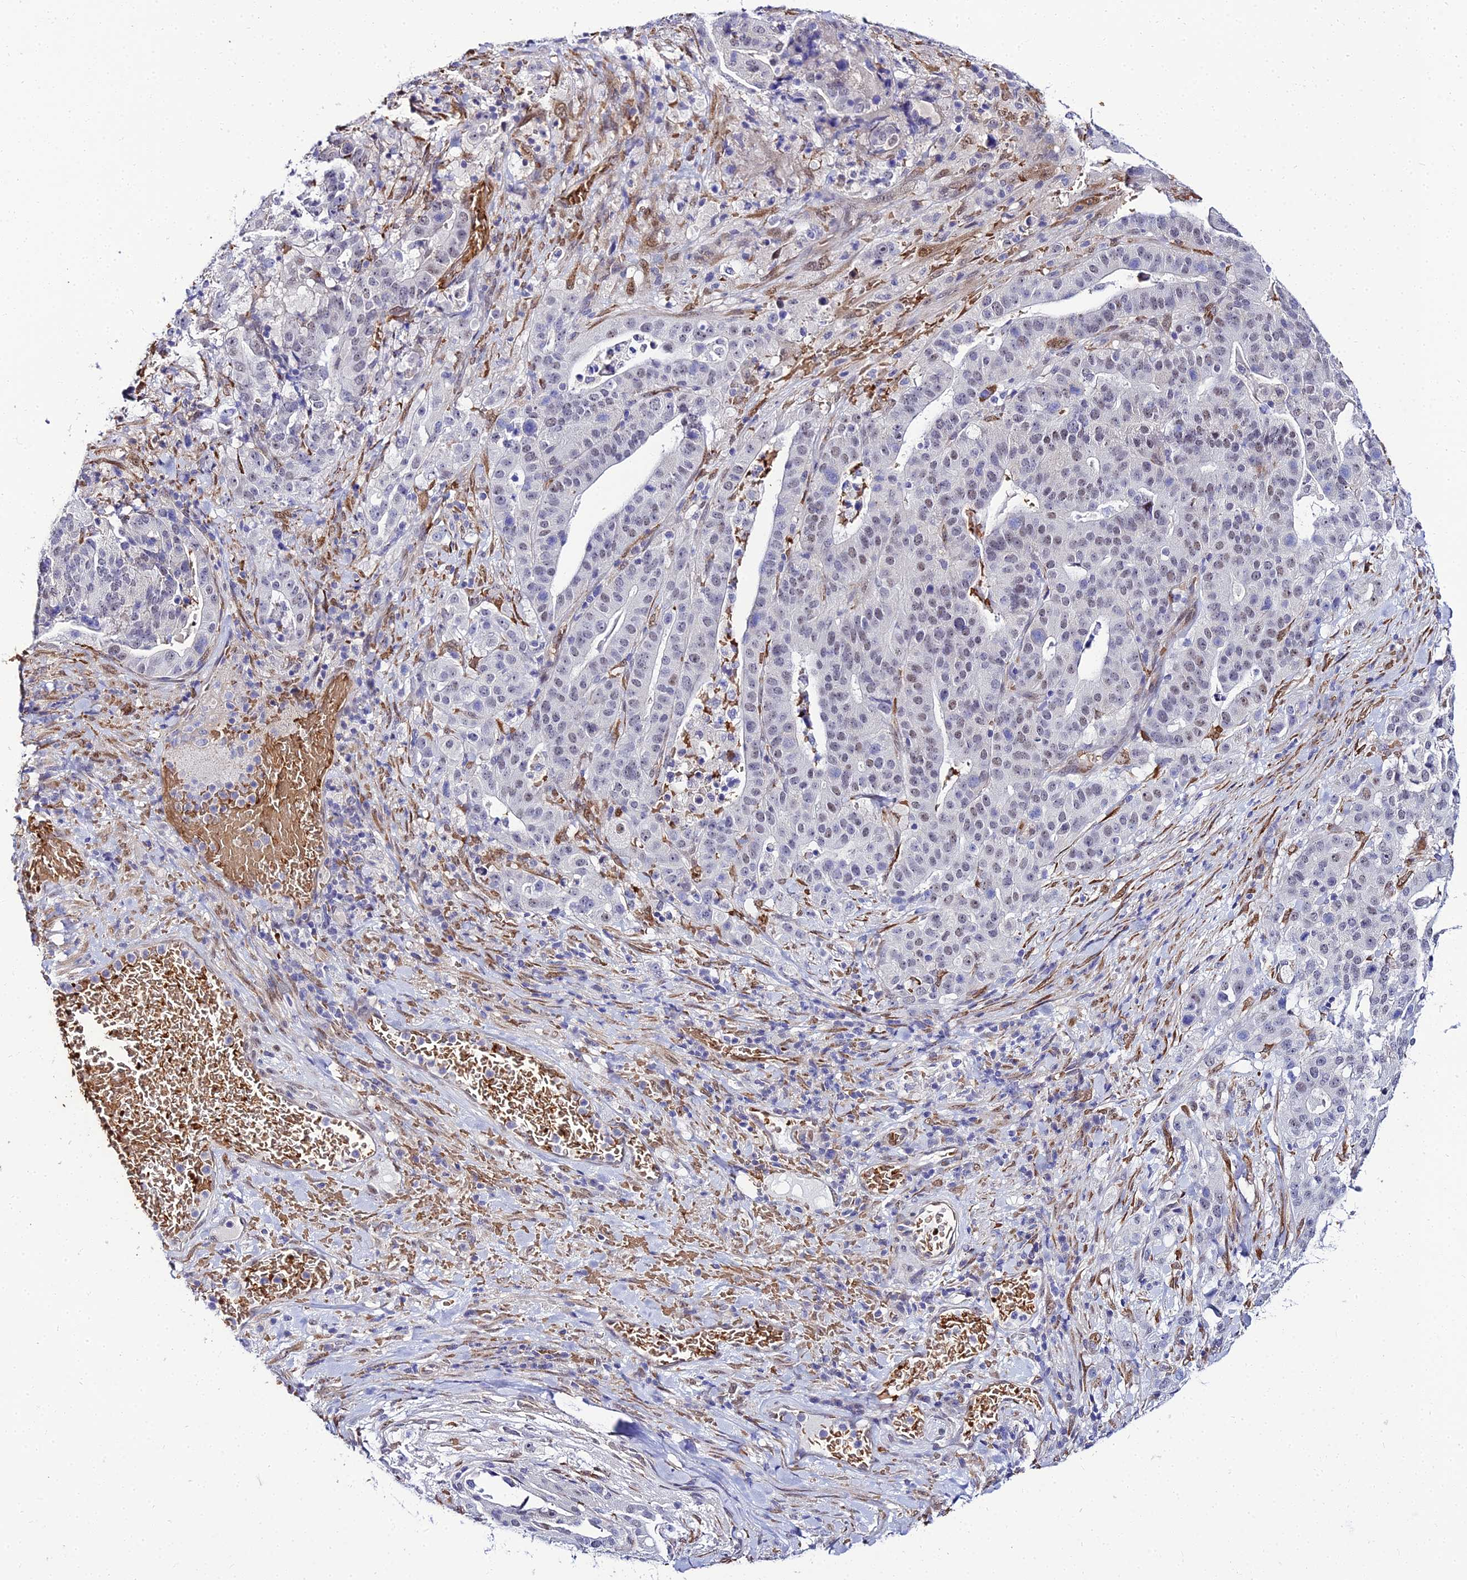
{"staining": {"intensity": "weak", "quantity": "<25%", "location": "nuclear"}, "tissue": "stomach cancer", "cell_type": "Tumor cells", "image_type": "cancer", "snomed": [{"axis": "morphology", "description": "Adenocarcinoma, NOS"}, {"axis": "topography", "description": "Stomach"}], "caption": "A high-resolution image shows immunohistochemistry (IHC) staining of stomach adenocarcinoma, which shows no significant expression in tumor cells.", "gene": "BCL9", "patient": {"sex": "male", "age": 48}}